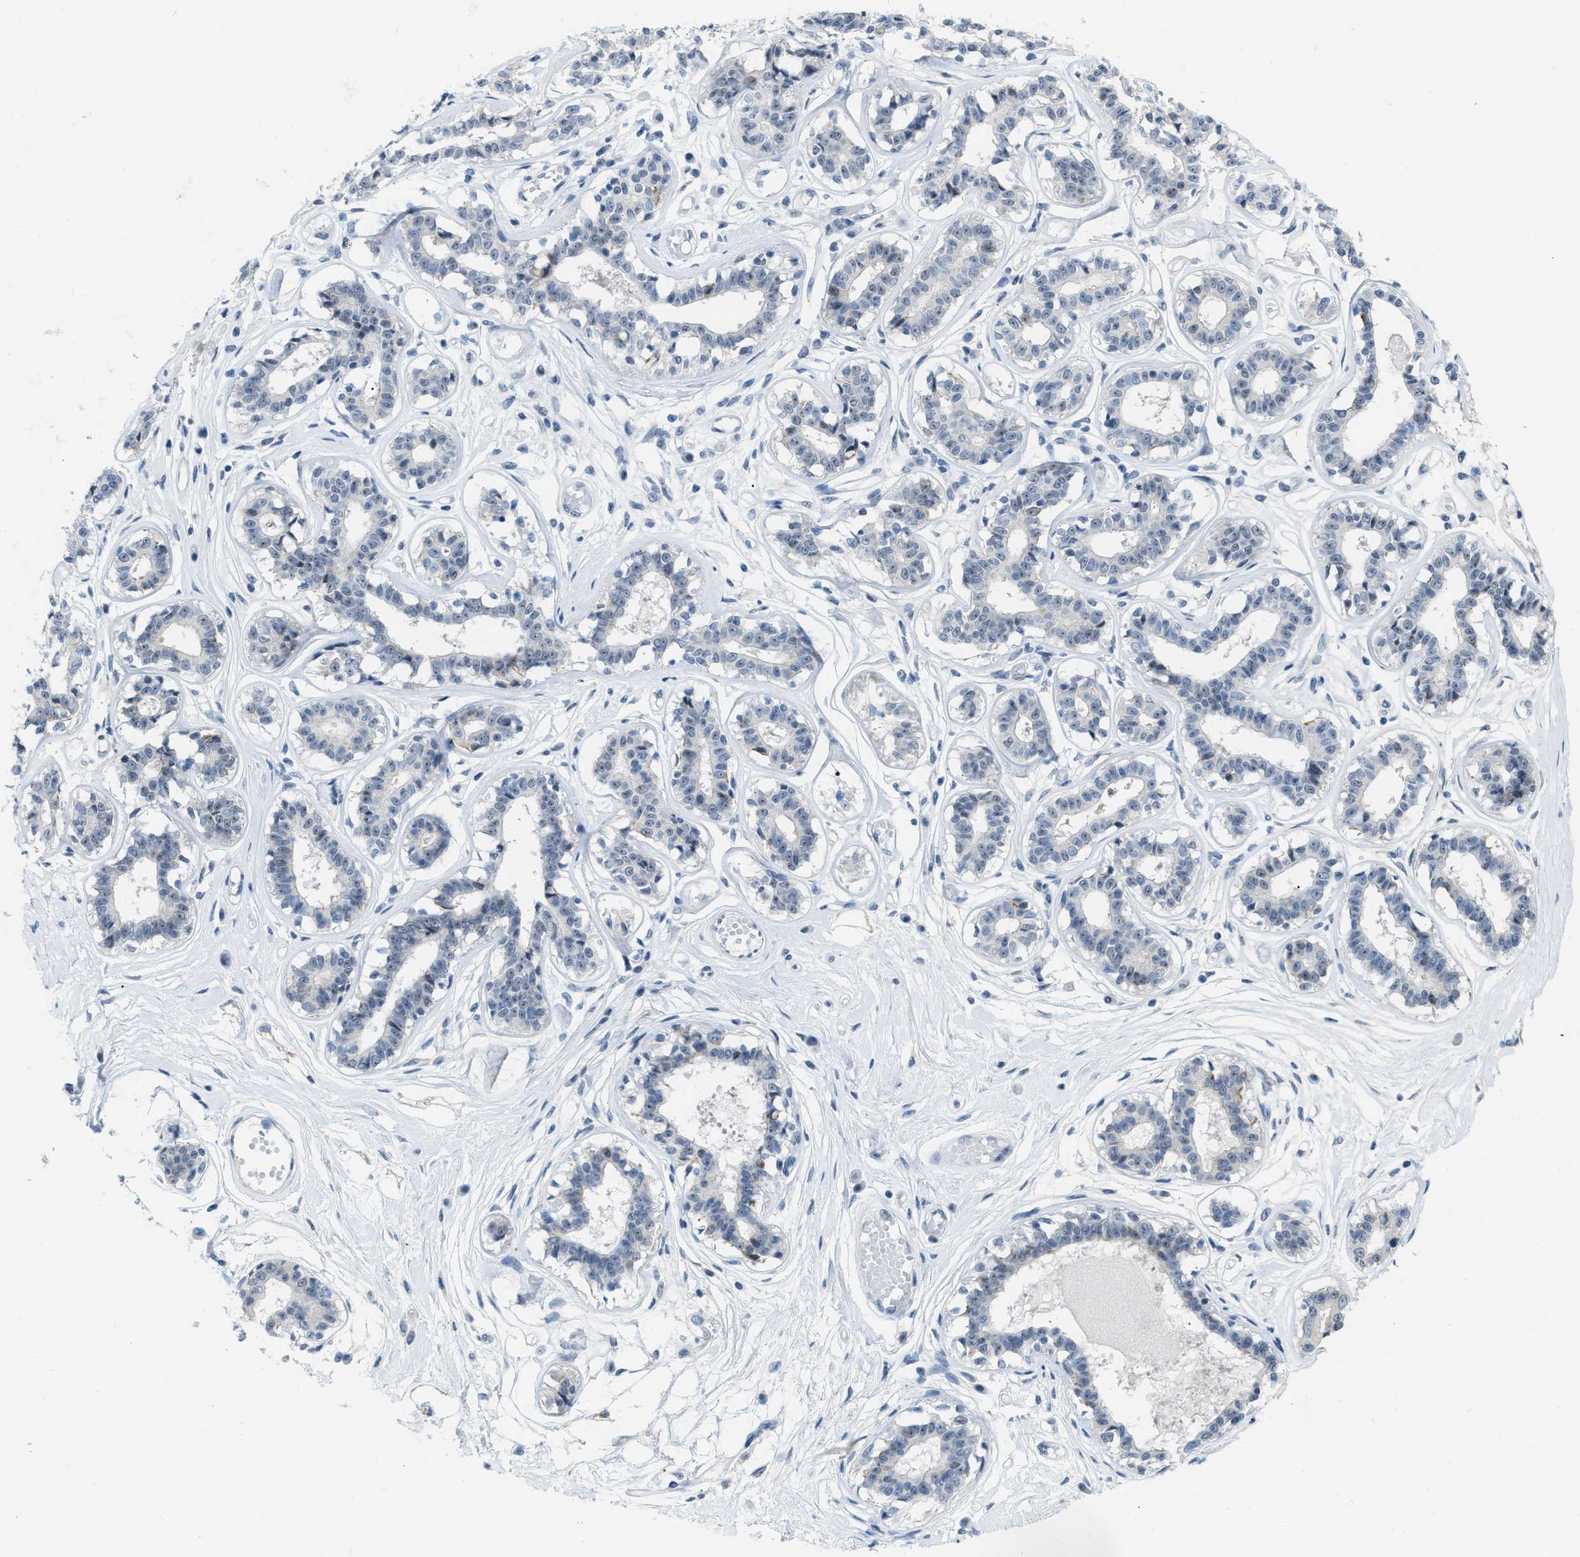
{"staining": {"intensity": "negative", "quantity": "none", "location": "none"}, "tissue": "breast", "cell_type": "Adipocytes", "image_type": "normal", "snomed": [{"axis": "morphology", "description": "Normal tissue, NOS"}, {"axis": "topography", "description": "Breast"}], "caption": "Adipocytes are negative for protein expression in benign human breast. (DAB immunohistochemistry (IHC) with hematoxylin counter stain).", "gene": "PHRF1", "patient": {"sex": "female", "age": 45}}